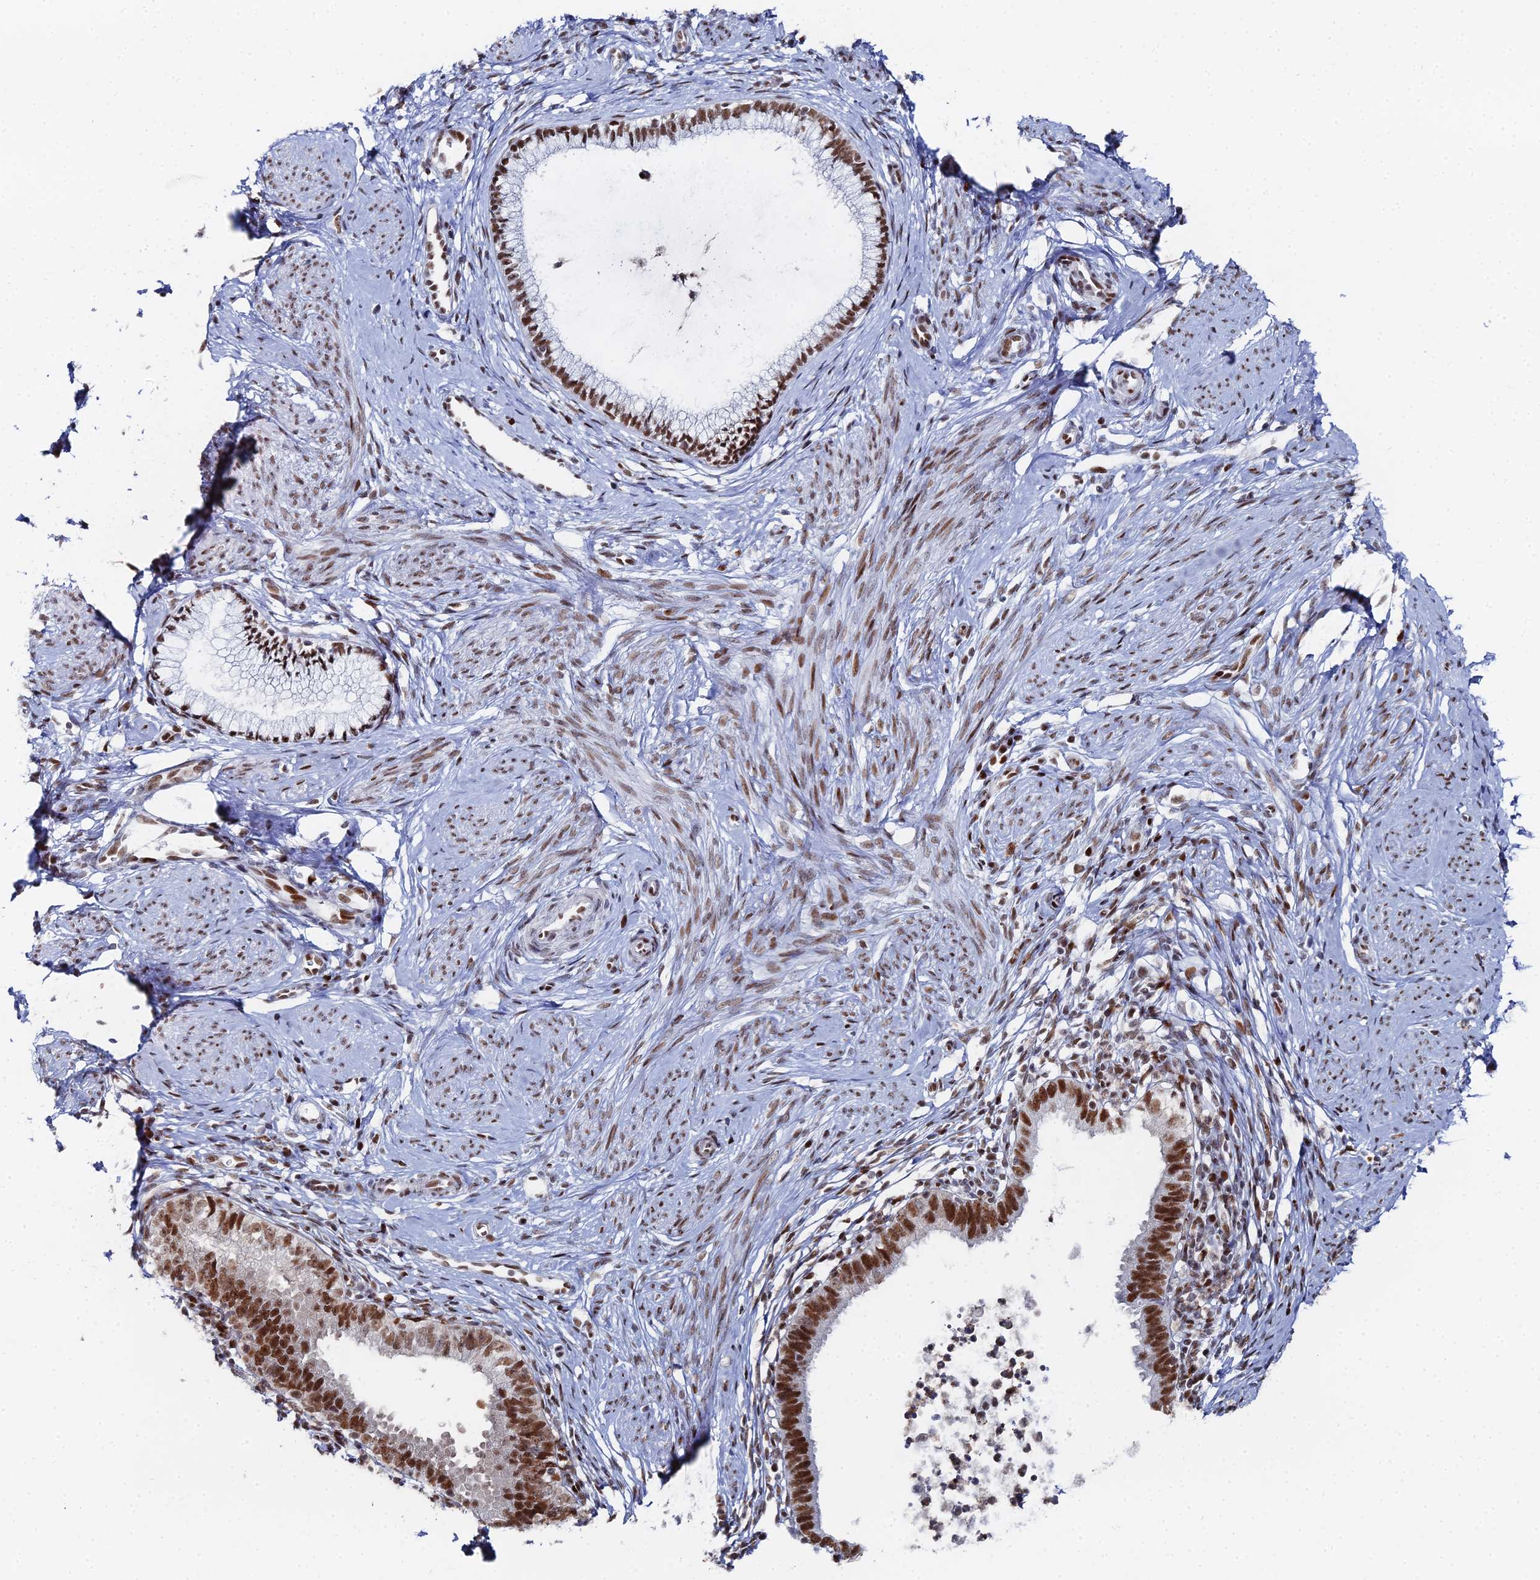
{"staining": {"intensity": "strong", "quantity": ">75%", "location": "nuclear"}, "tissue": "cervical cancer", "cell_type": "Tumor cells", "image_type": "cancer", "snomed": [{"axis": "morphology", "description": "Adenocarcinoma, NOS"}, {"axis": "topography", "description": "Cervix"}], "caption": "A high amount of strong nuclear expression is seen in approximately >75% of tumor cells in cervical adenocarcinoma tissue.", "gene": "GSC2", "patient": {"sex": "female", "age": 36}}